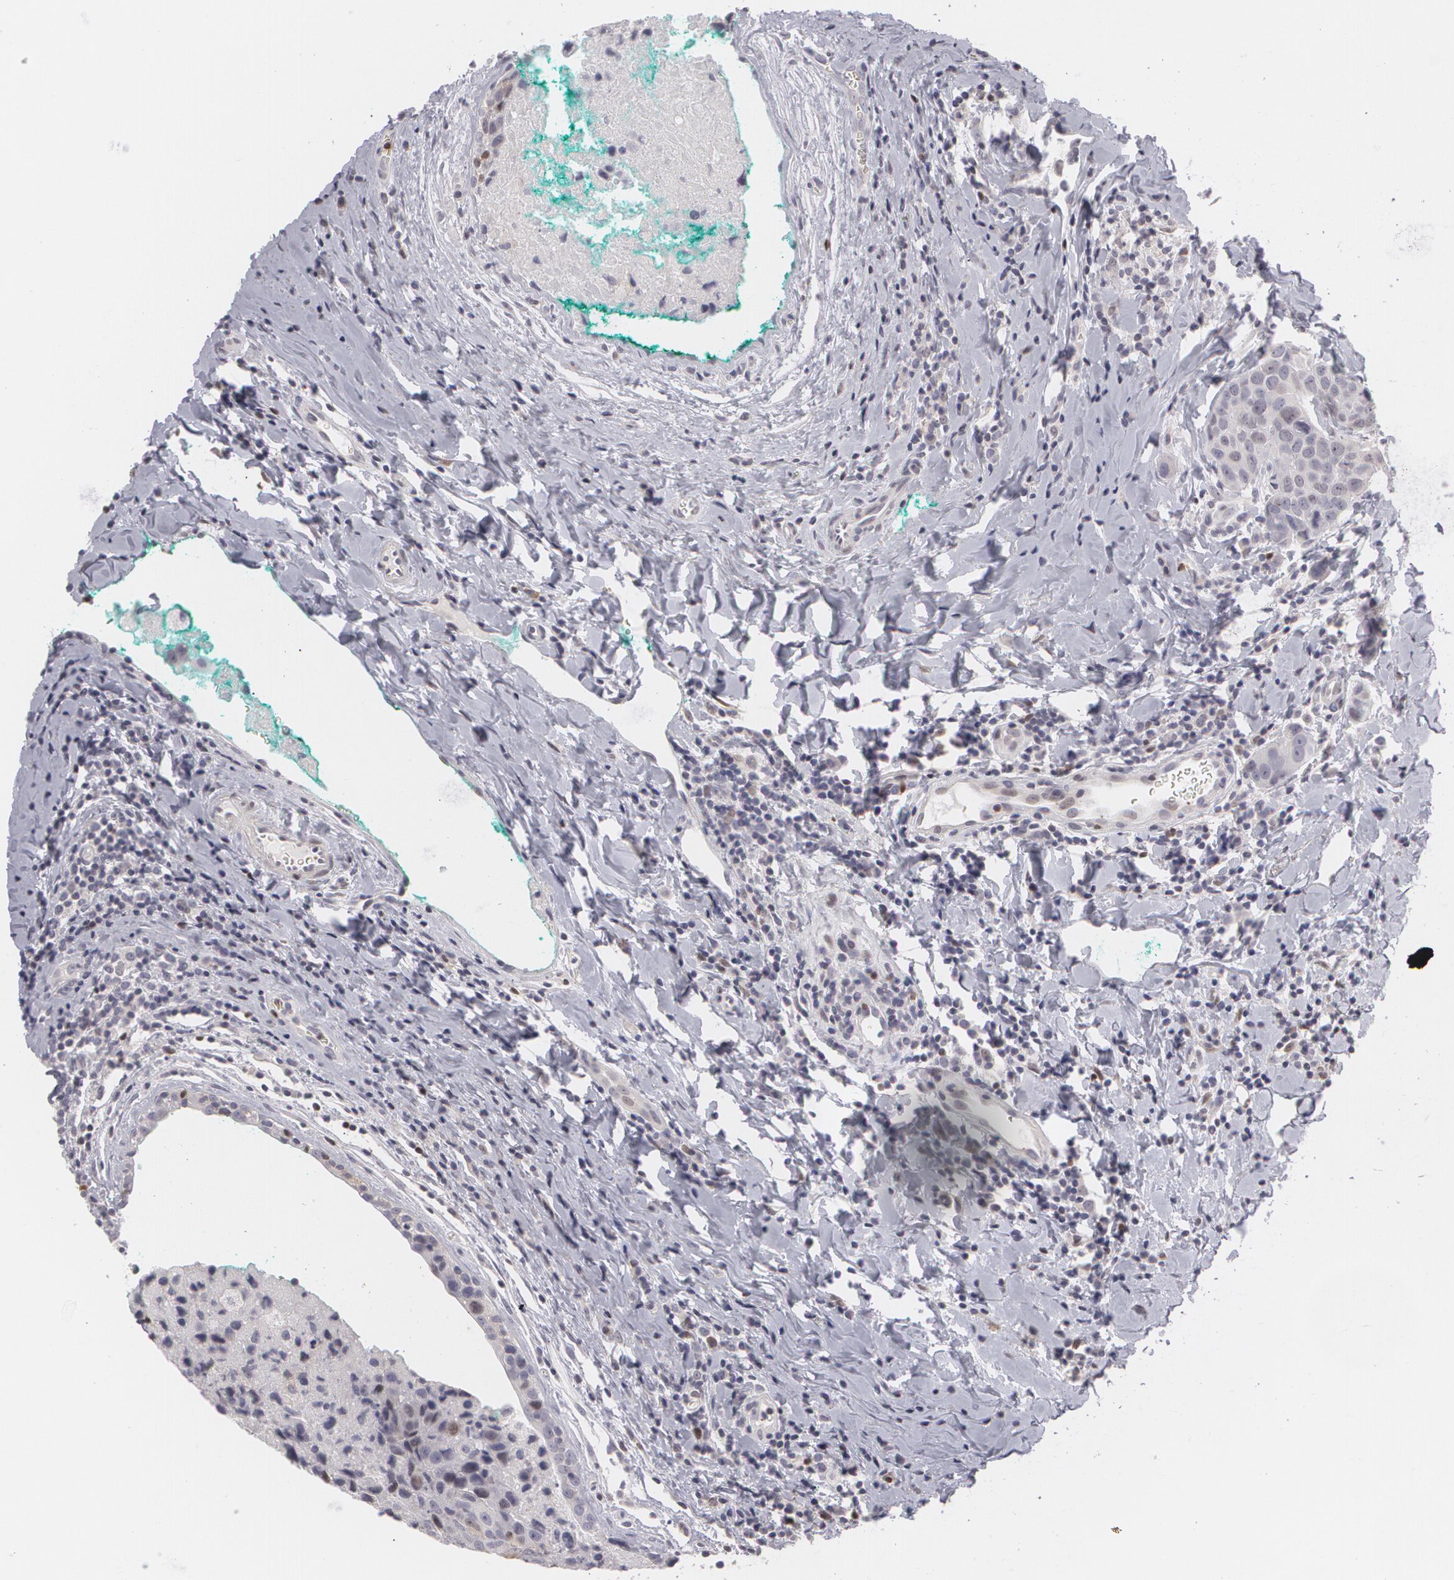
{"staining": {"intensity": "negative", "quantity": "none", "location": "none"}, "tissue": "breast cancer", "cell_type": "Tumor cells", "image_type": "cancer", "snomed": [{"axis": "morphology", "description": "Duct carcinoma"}, {"axis": "topography", "description": "Breast"}], "caption": "Breast cancer (infiltrating ductal carcinoma) was stained to show a protein in brown. There is no significant positivity in tumor cells.", "gene": "ZBTB16", "patient": {"sex": "female", "age": 24}}